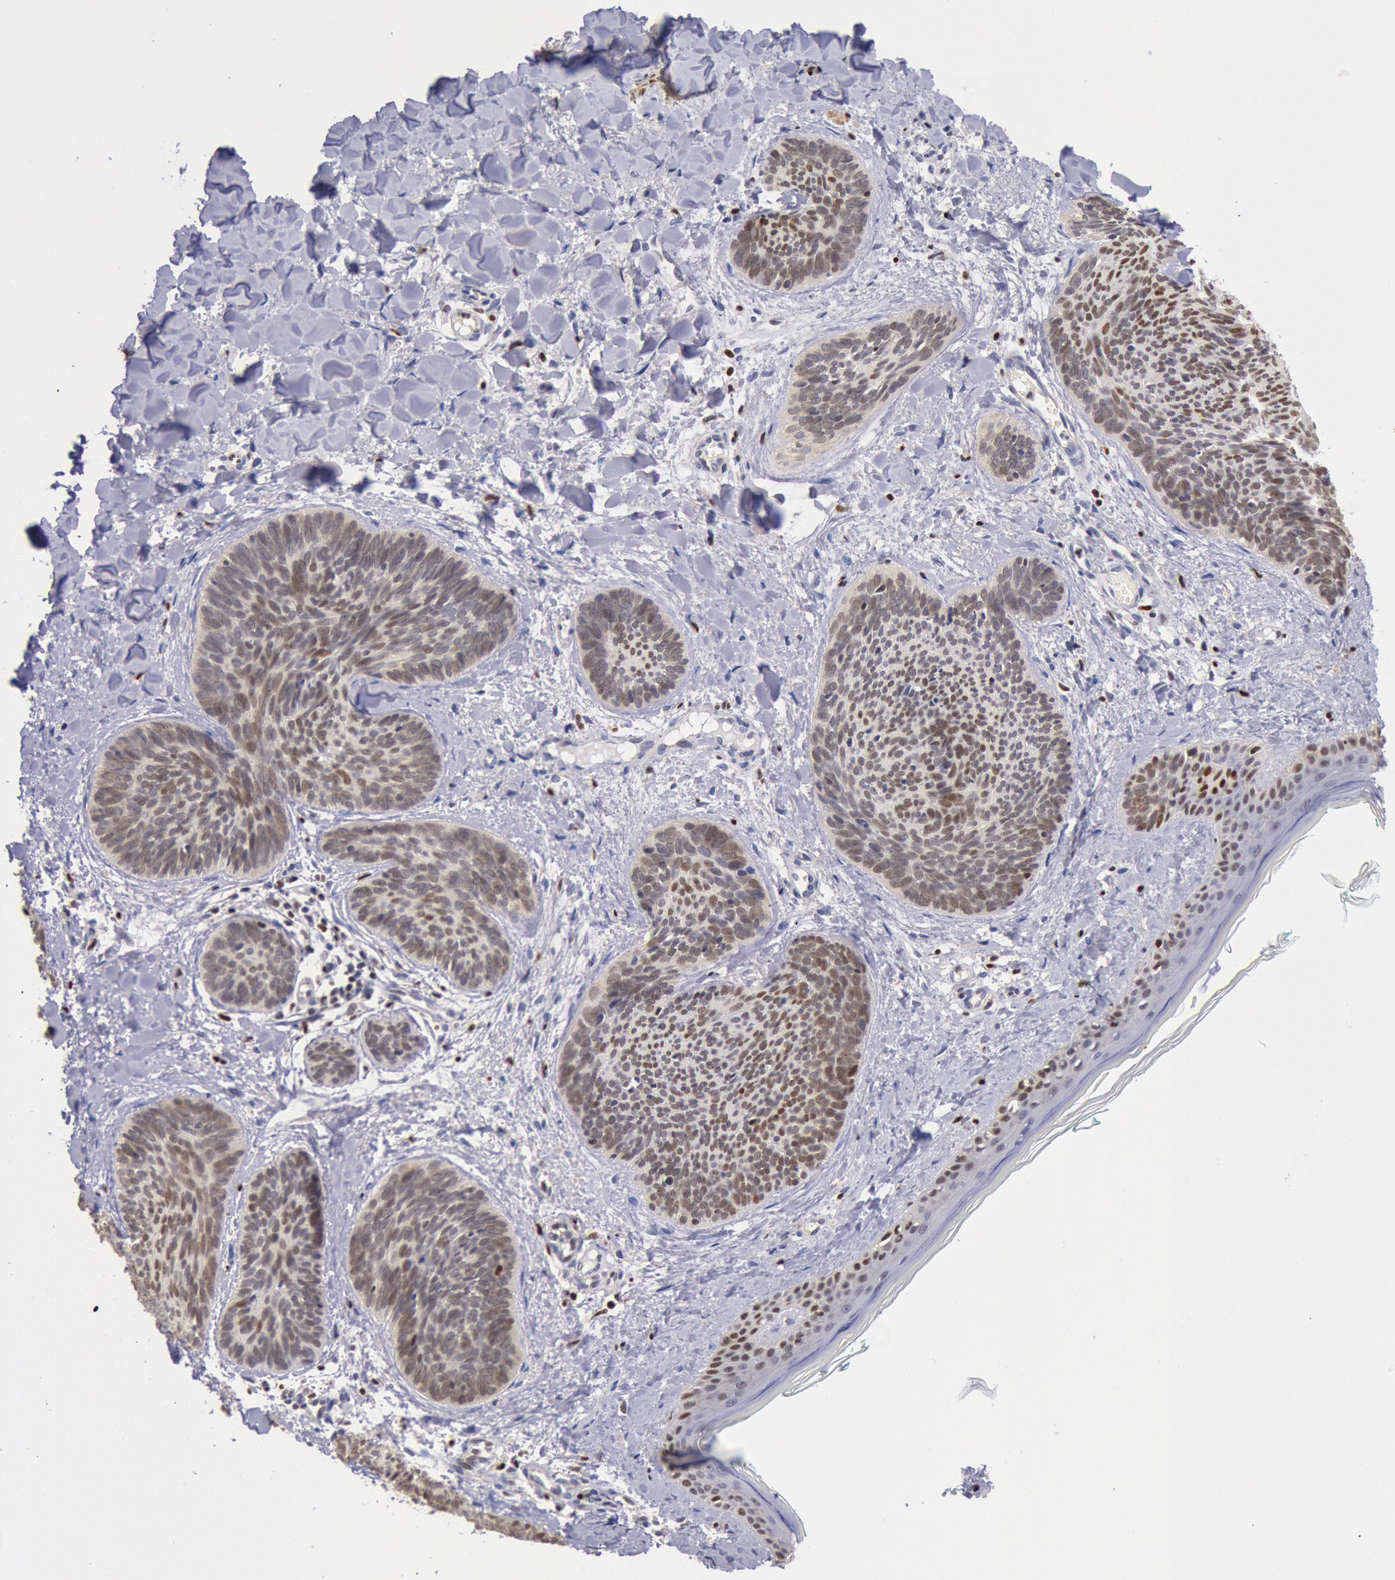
{"staining": {"intensity": "moderate", "quantity": "25%-75%", "location": "nuclear"}, "tissue": "skin cancer", "cell_type": "Tumor cells", "image_type": "cancer", "snomed": [{"axis": "morphology", "description": "Basal cell carcinoma"}, {"axis": "topography", "description": "Skin"}], "caption": "Immunohistochemistry photomicrograph of neoplastic tissue: basal cell carcinoma (skin) stained using immunohistochemistry (IHC) reveals medium levels of moderate protein expression localized specifically in the nuclear of tumor cells, appearing as a nuclear brown color.", "gene": "RPS6KA5", "patient": {"sex": "female", "age": 81}}